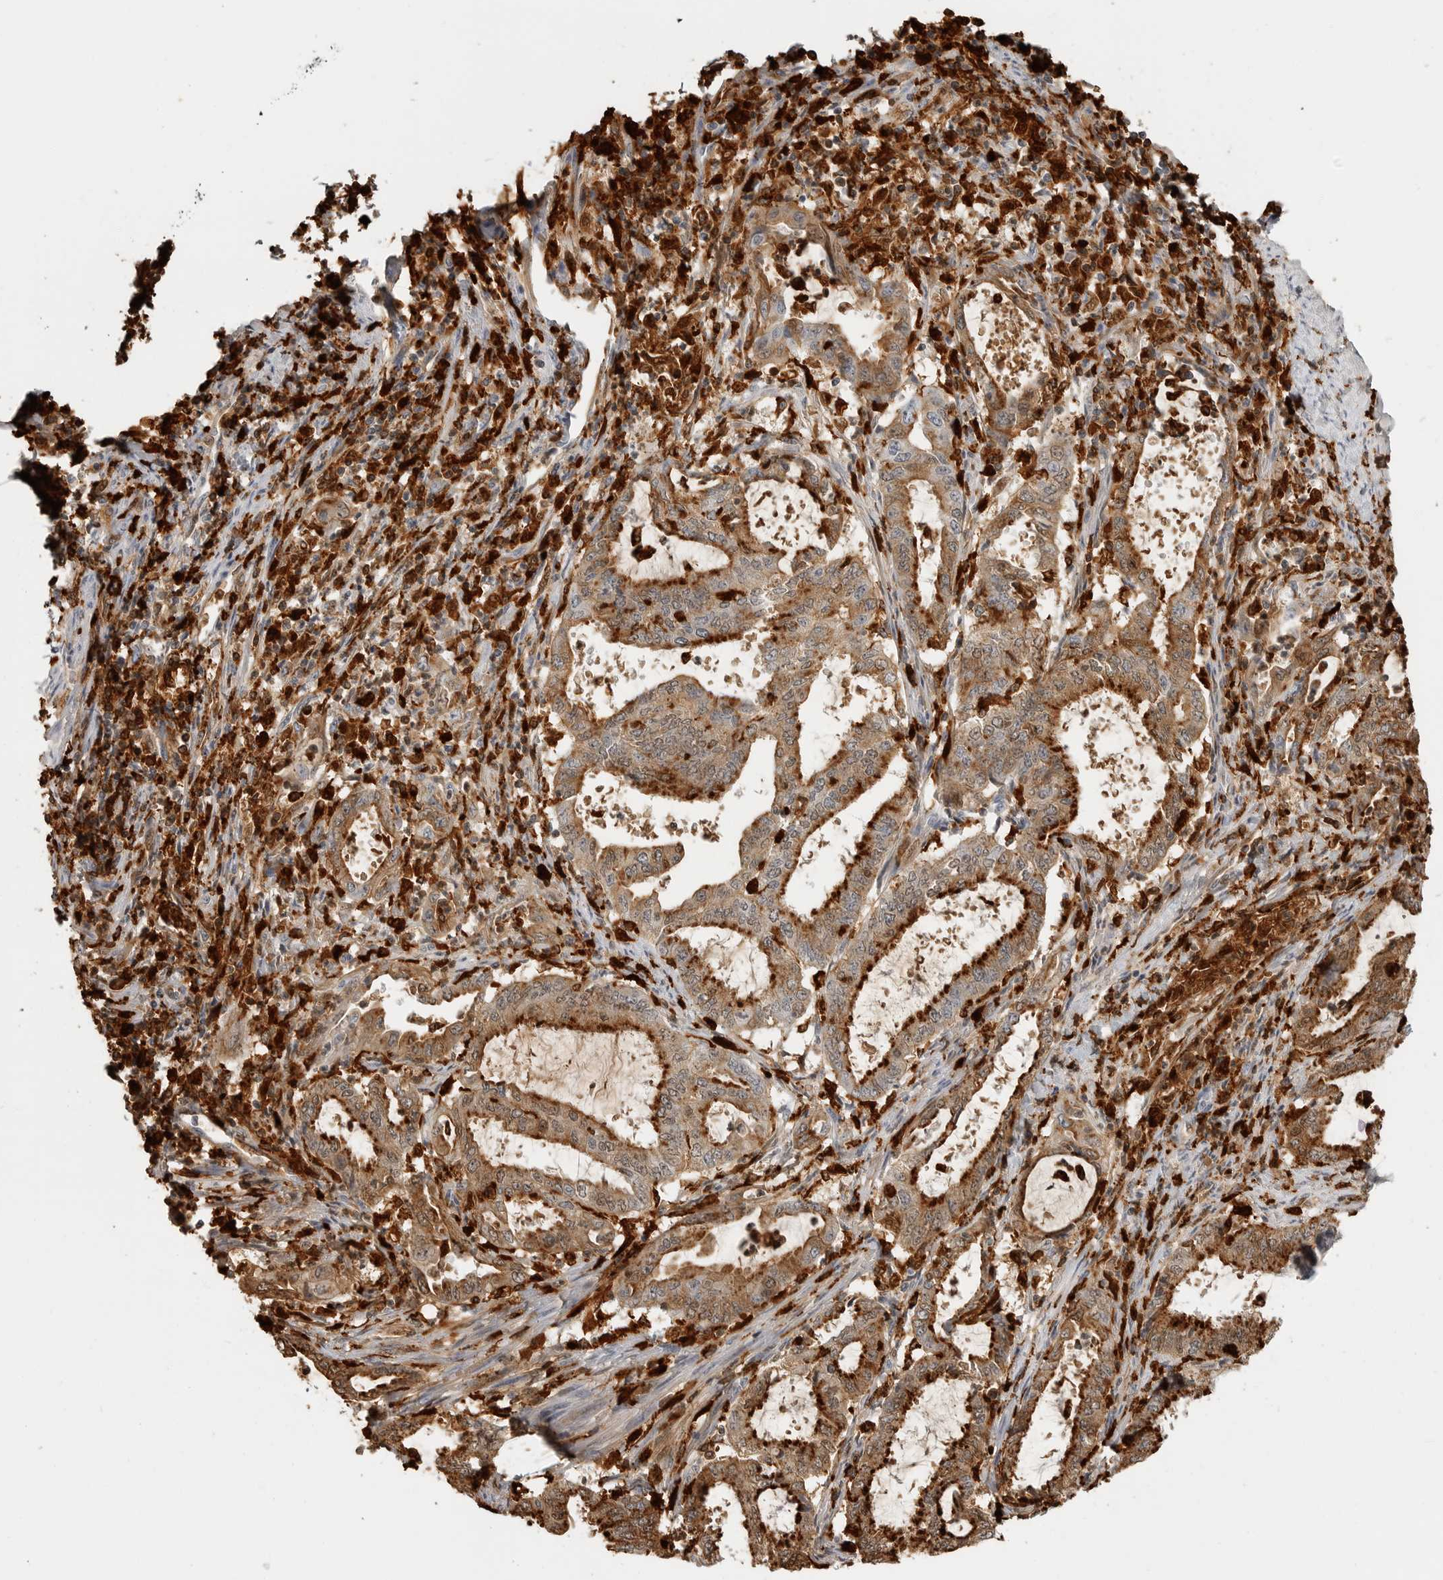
{"staining": {"intensity": "strong", "quantity": ">75%", "location": "cytoplasmic/membranous"}, "tissue": "endometrial cancer", "cell_type": "Tumor cells", "image_type": "cancer", "snomed": [{"axis": "morphology", "description": "Adenocarcinoma, NOS"}, {"axis": "topography", "description": "Endometrium"}], "caption": "Endometrial cancer (adenocarcinoma) stained with a protein marker reveals strong staining in tumor cells.", "gene": "IFI30", "patient": {"sex": "female", "age": 51}}